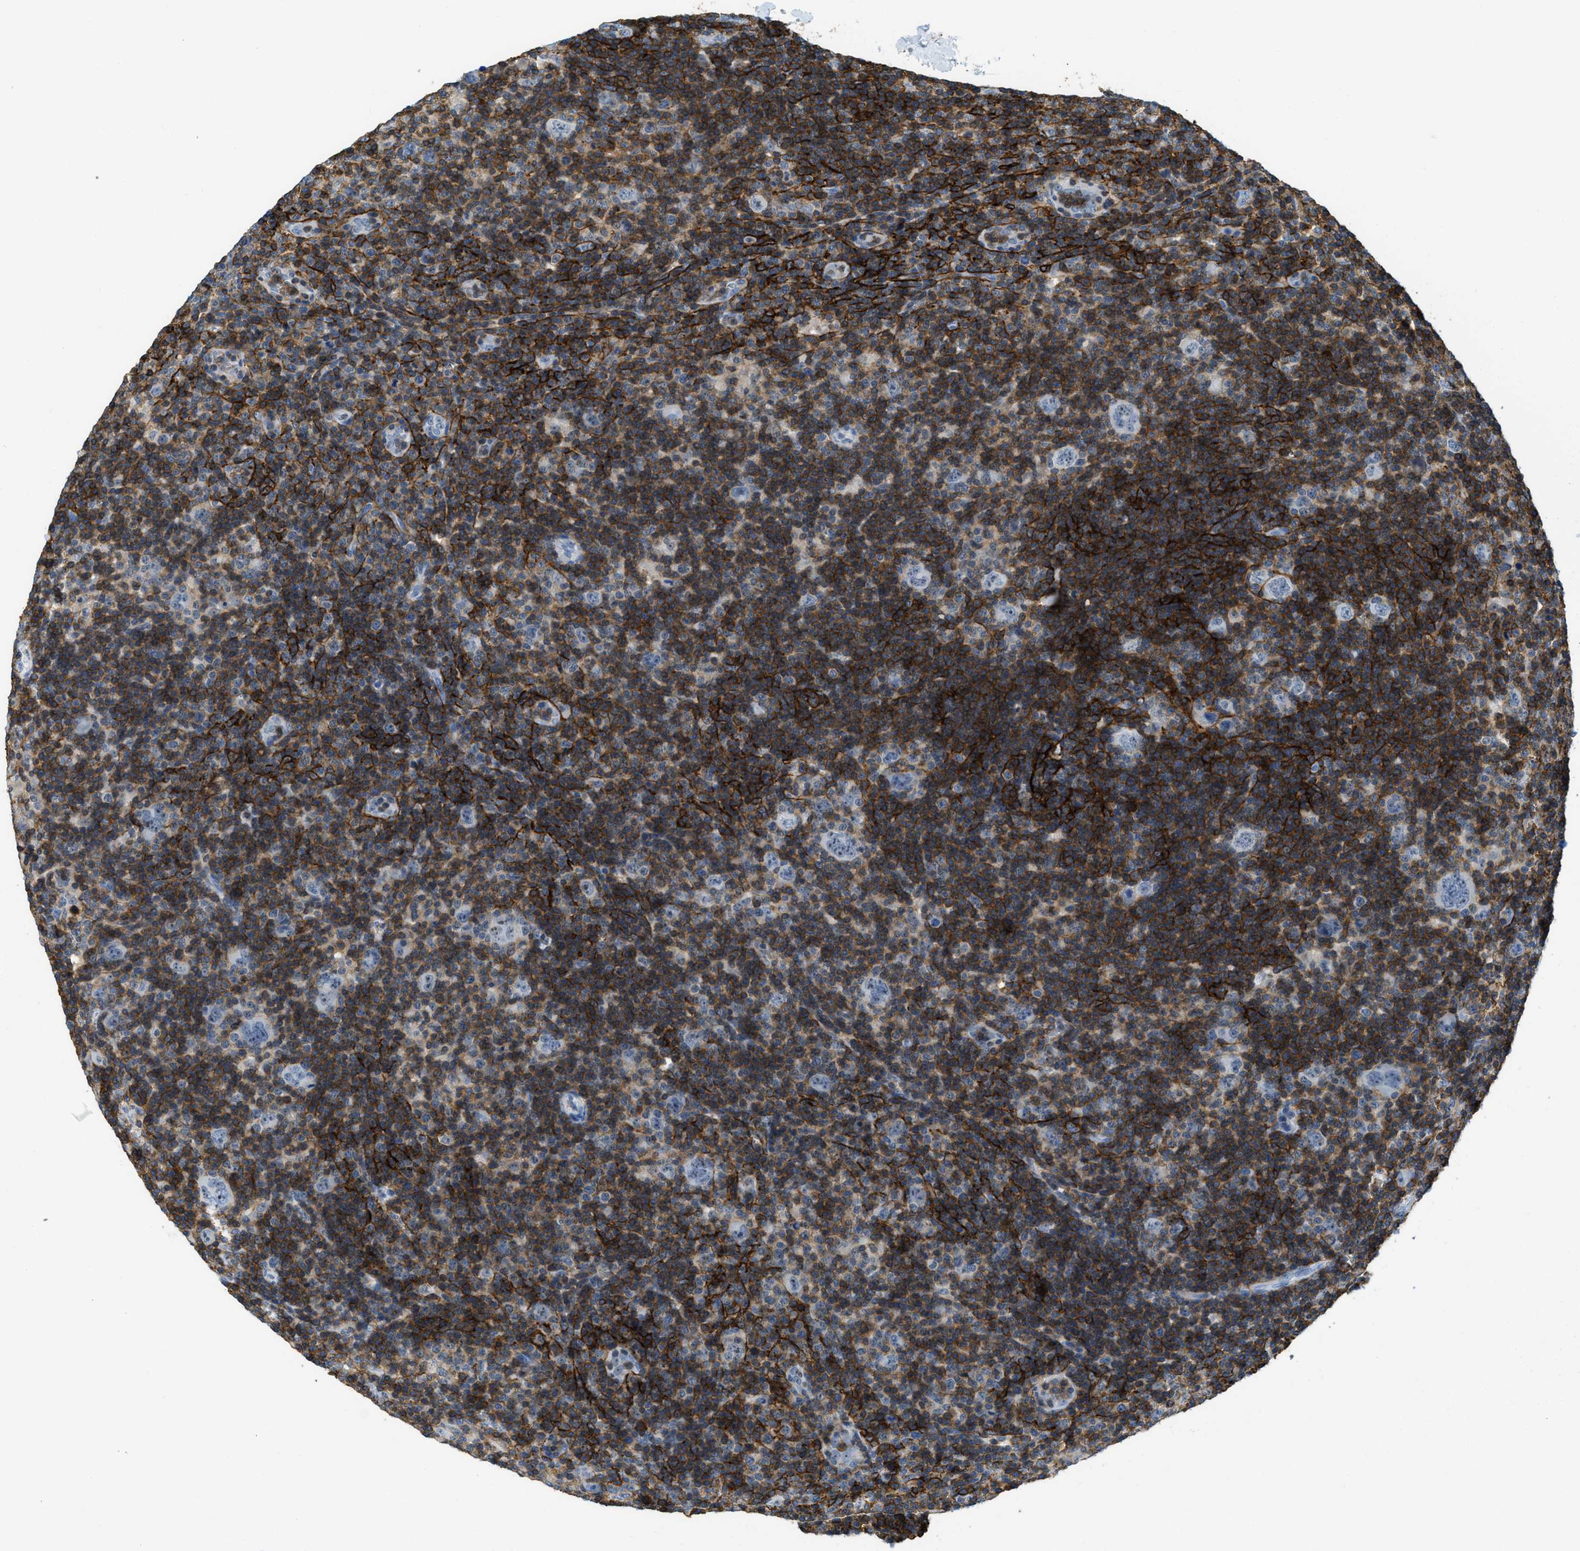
{"staining": {"intensity": "negative", "quantity": "none", "location": "none"}, "tissue": "lymphoma", "cell_type": "Tumor cells", "image_type": "cancer", "snomed": [{"axis": "morphology", "description": "Hodgkin's disease, NOS"}, {"axis": "topography", "description": "Lymph node"}], "caption": "Tumor cells are negative for protein expression in human lymphoma.", "gene": "FAM151A", "patient": {"sex": "female", "age": 57}}